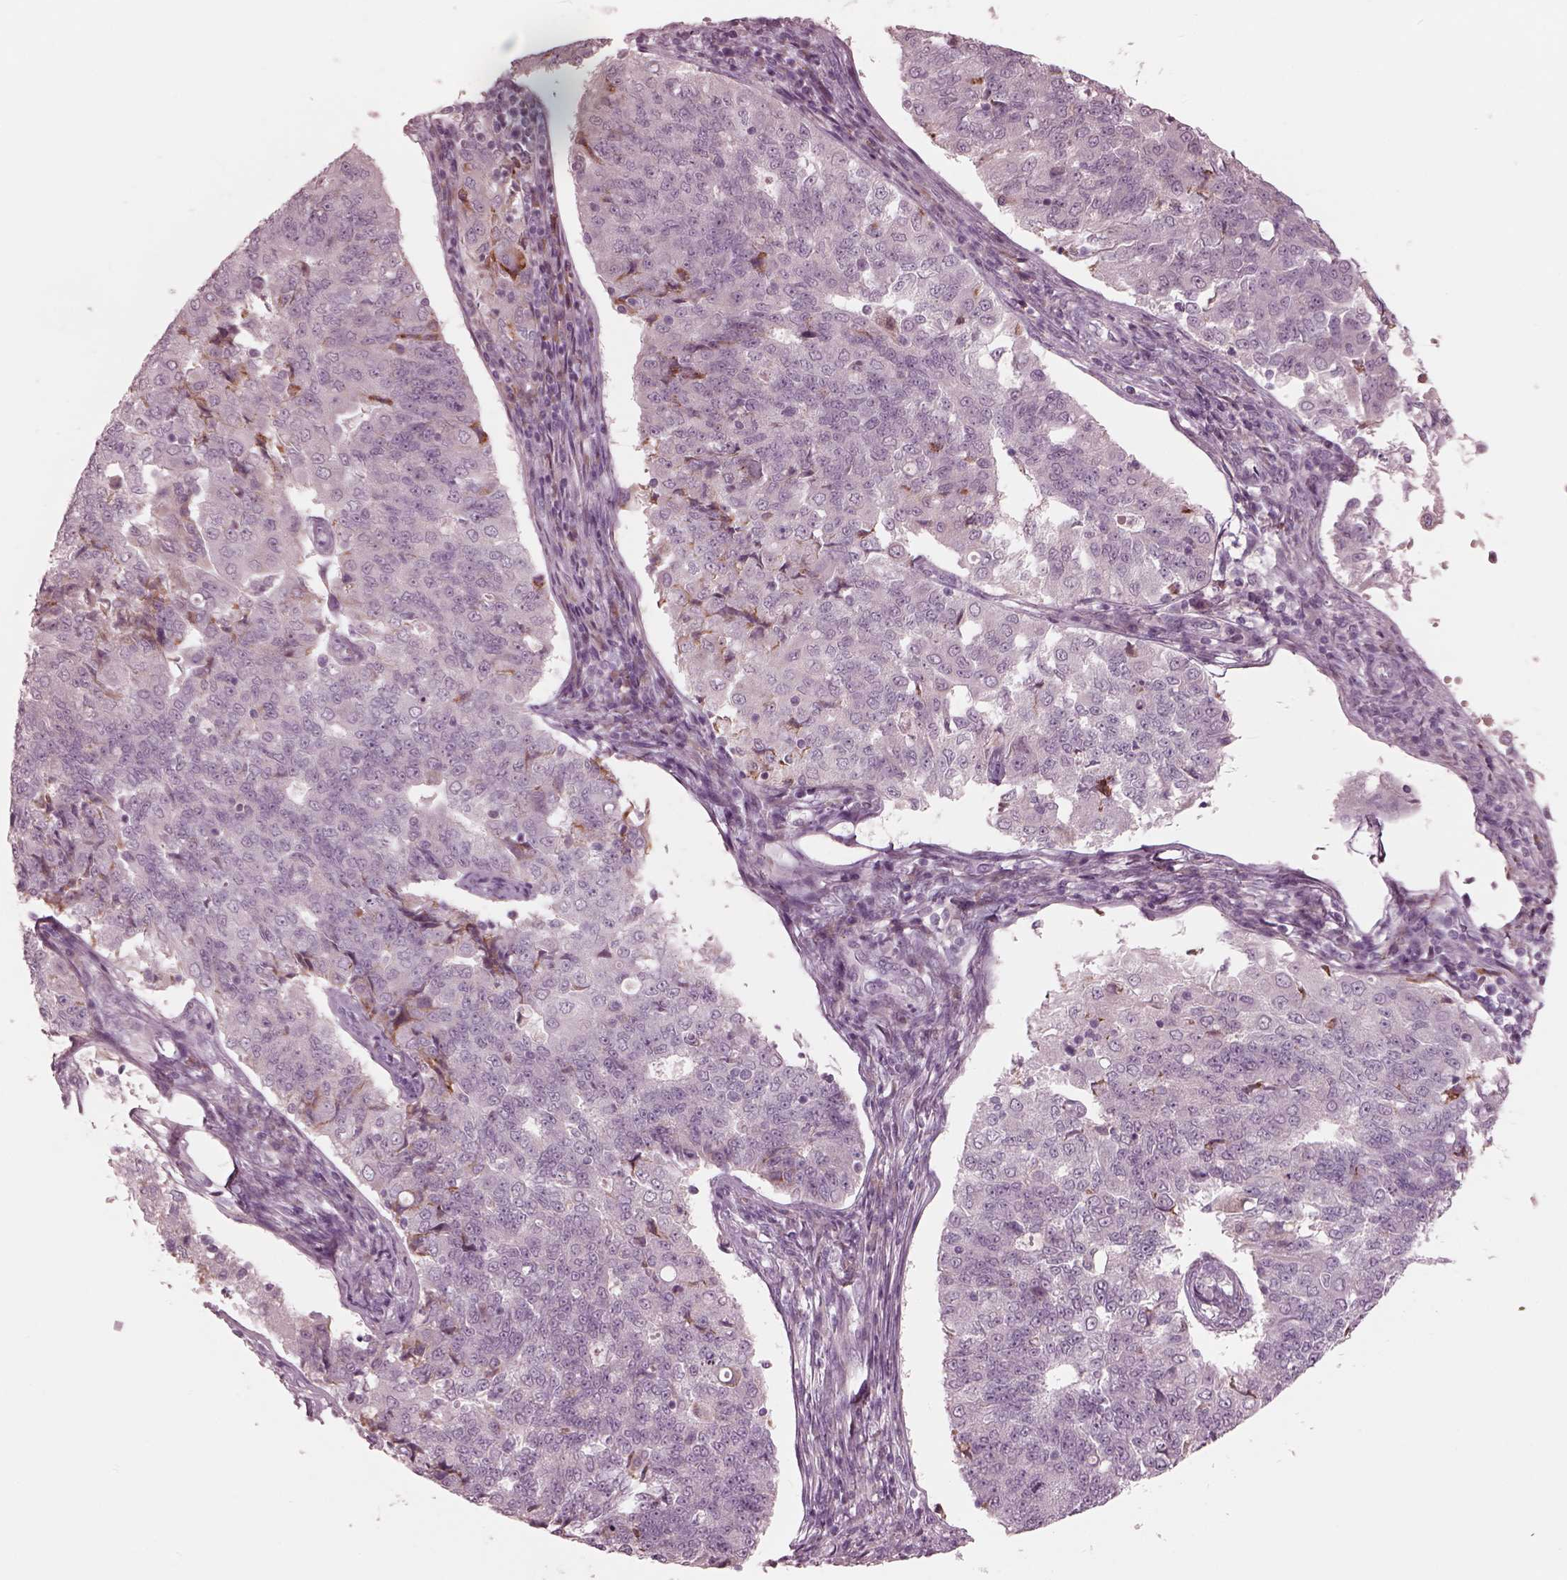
{"staining": {"intensity": "negative", "quantity": "none", "location": "none"}, "tissue": "endometrial cancer", "cell_type": "Tumor cells", "image_type": "cancer", "snomed": [{"axis": "morphology", "description": "Adenocarcinoma, NOS"}, {"axis": "topography", "description": "Endometrium"}], "caption": "DAB (3,3'-diaminobenzidine) immunohistochemical staining of endometrial adenocarcinoma reveals no significant positivity in tumor cells. (DAB (3,3'-diaminobenzidine) IHC with hematoxylin counter stain).", "gene": "CADM2", "patient": {"sex": "female", "age": 43}}